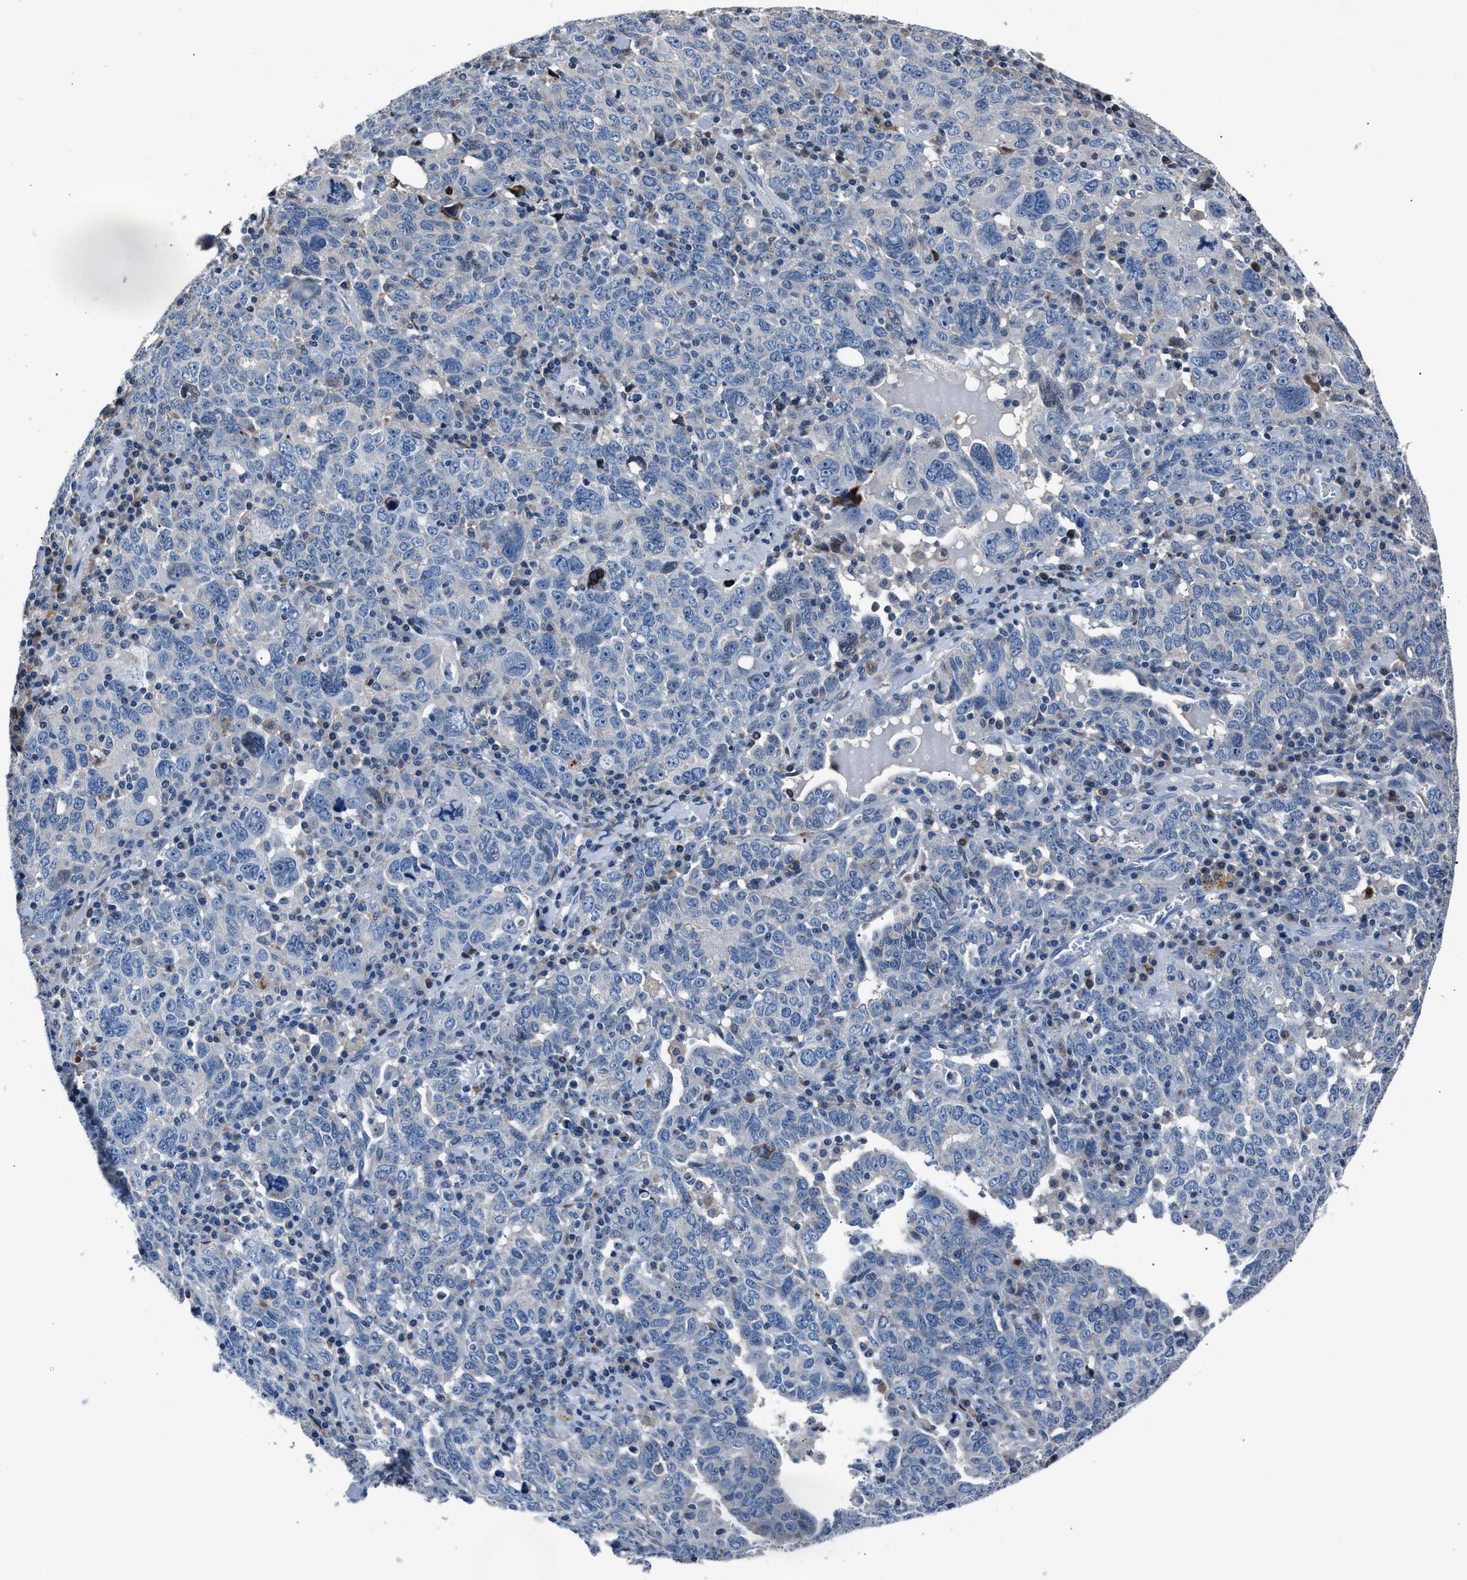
{"staining": {"intensity": "negative", "quantity": "none", "location": "none"}, "tissue": "ovarian cancer", "cell_type": "Tumor cells", "image_type": "cancer", "snomed": [{"axis": "morphology", "description": "Carcinoma, endometroid"}, {"axis": "topography", "description": "Ovary"}], "caption": "Immunohistochemistry micrograph of ovarian endometroid carcinoma stained for a protein (brown), which demonstrates no staining in tumor cells.", "gene": "DNAJC24", "patient": {"sex": "female", "age": 62}}